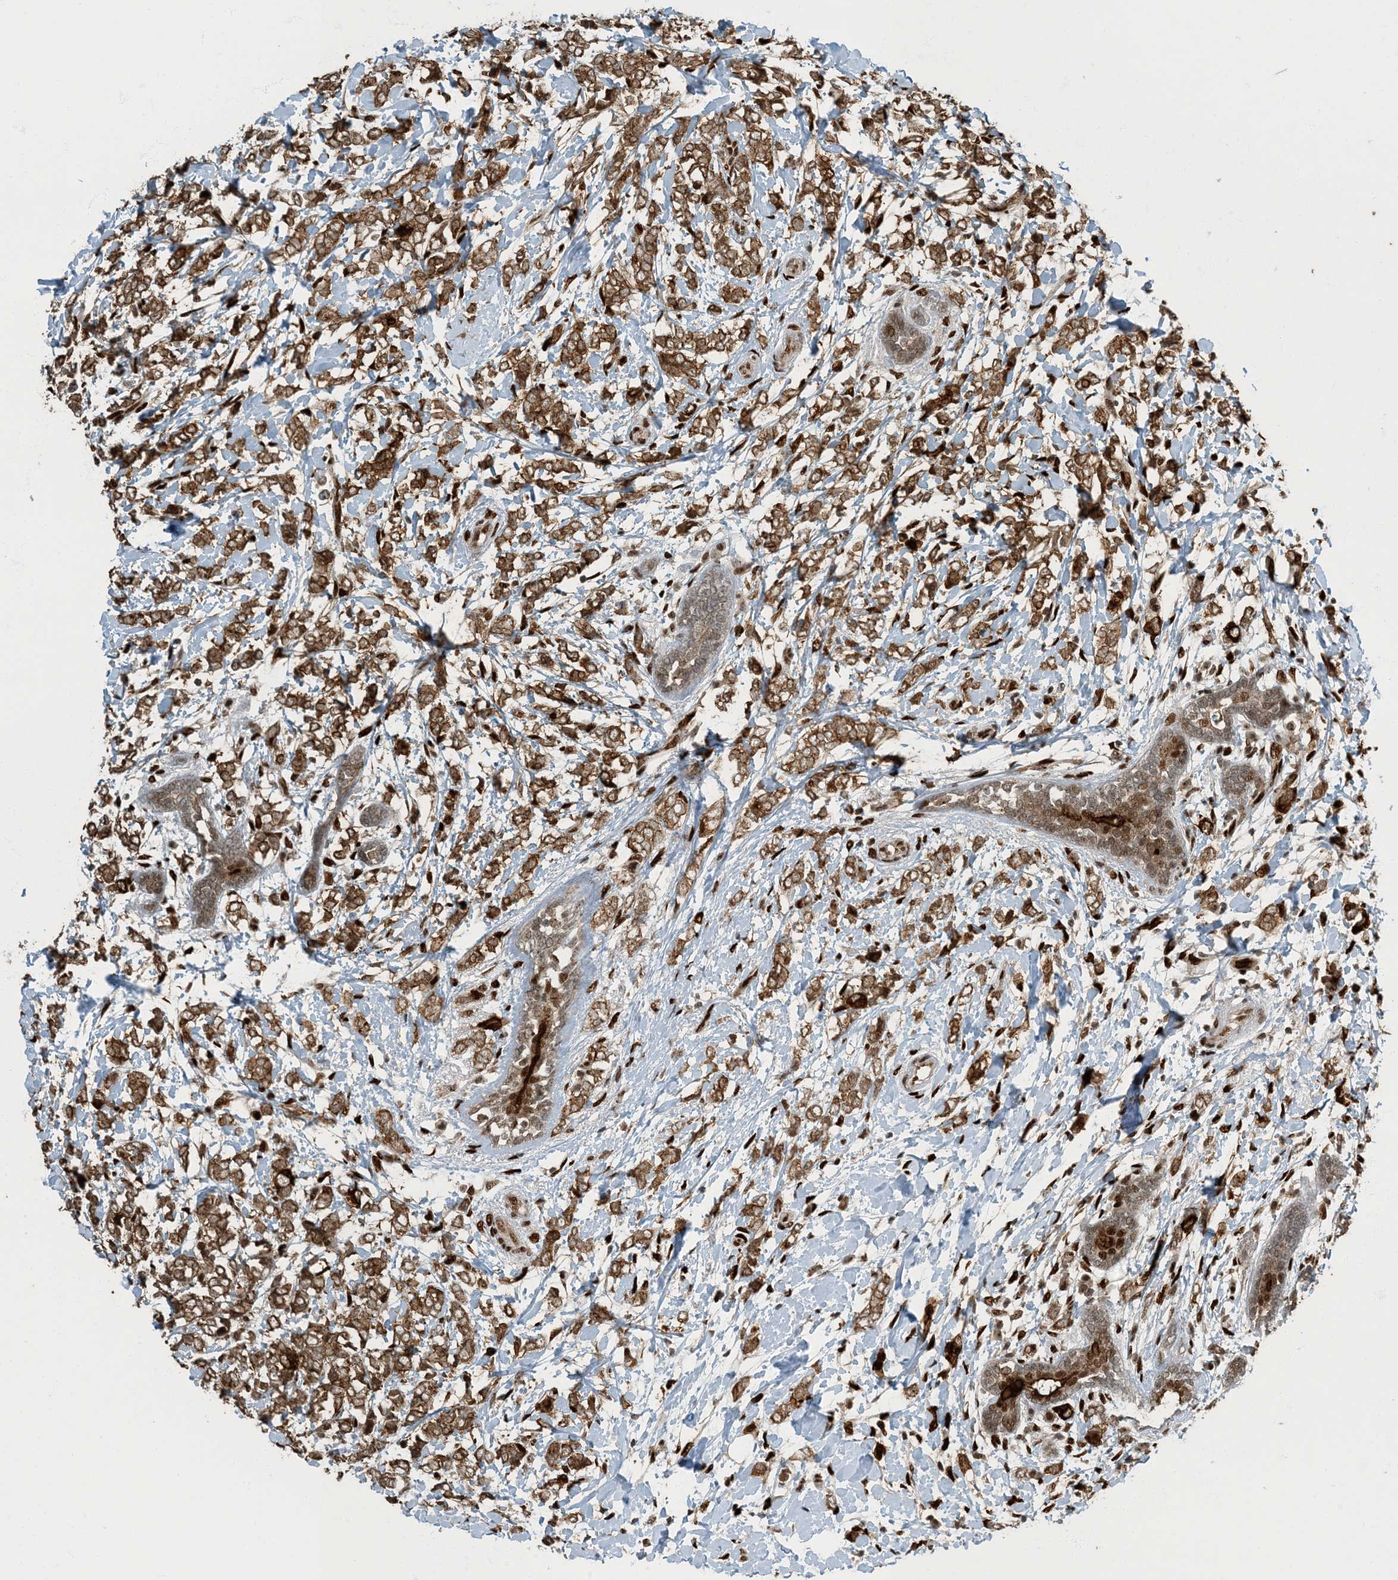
{"staining": {"intensity": "moderate", "quantity": ">75%", "location": "cytoplasmic/membranous"}, "tissue": "breast cancer", "cell_type": "Tumor cells", "image_type": "cancer", "snomed": [{"axis": "morphology", "description": "Normal tissue, NOS"}, {"axis": "morphology", "description": "Lobular carcinoma"}, {"axis": "topography", "description": "Breast"}], "caption": "The image displays immunohistochemical staining of breast cancer. There is moderate cytoplasmic/membranous staining is appreciated in approximately >75% of tumor cells. Immunohistochemistry (ihc) stains the protein of interest in brown and the nuclei are stained blue.", "gene": "MBD1", "patient": {"sex": "female", "age": 47}}